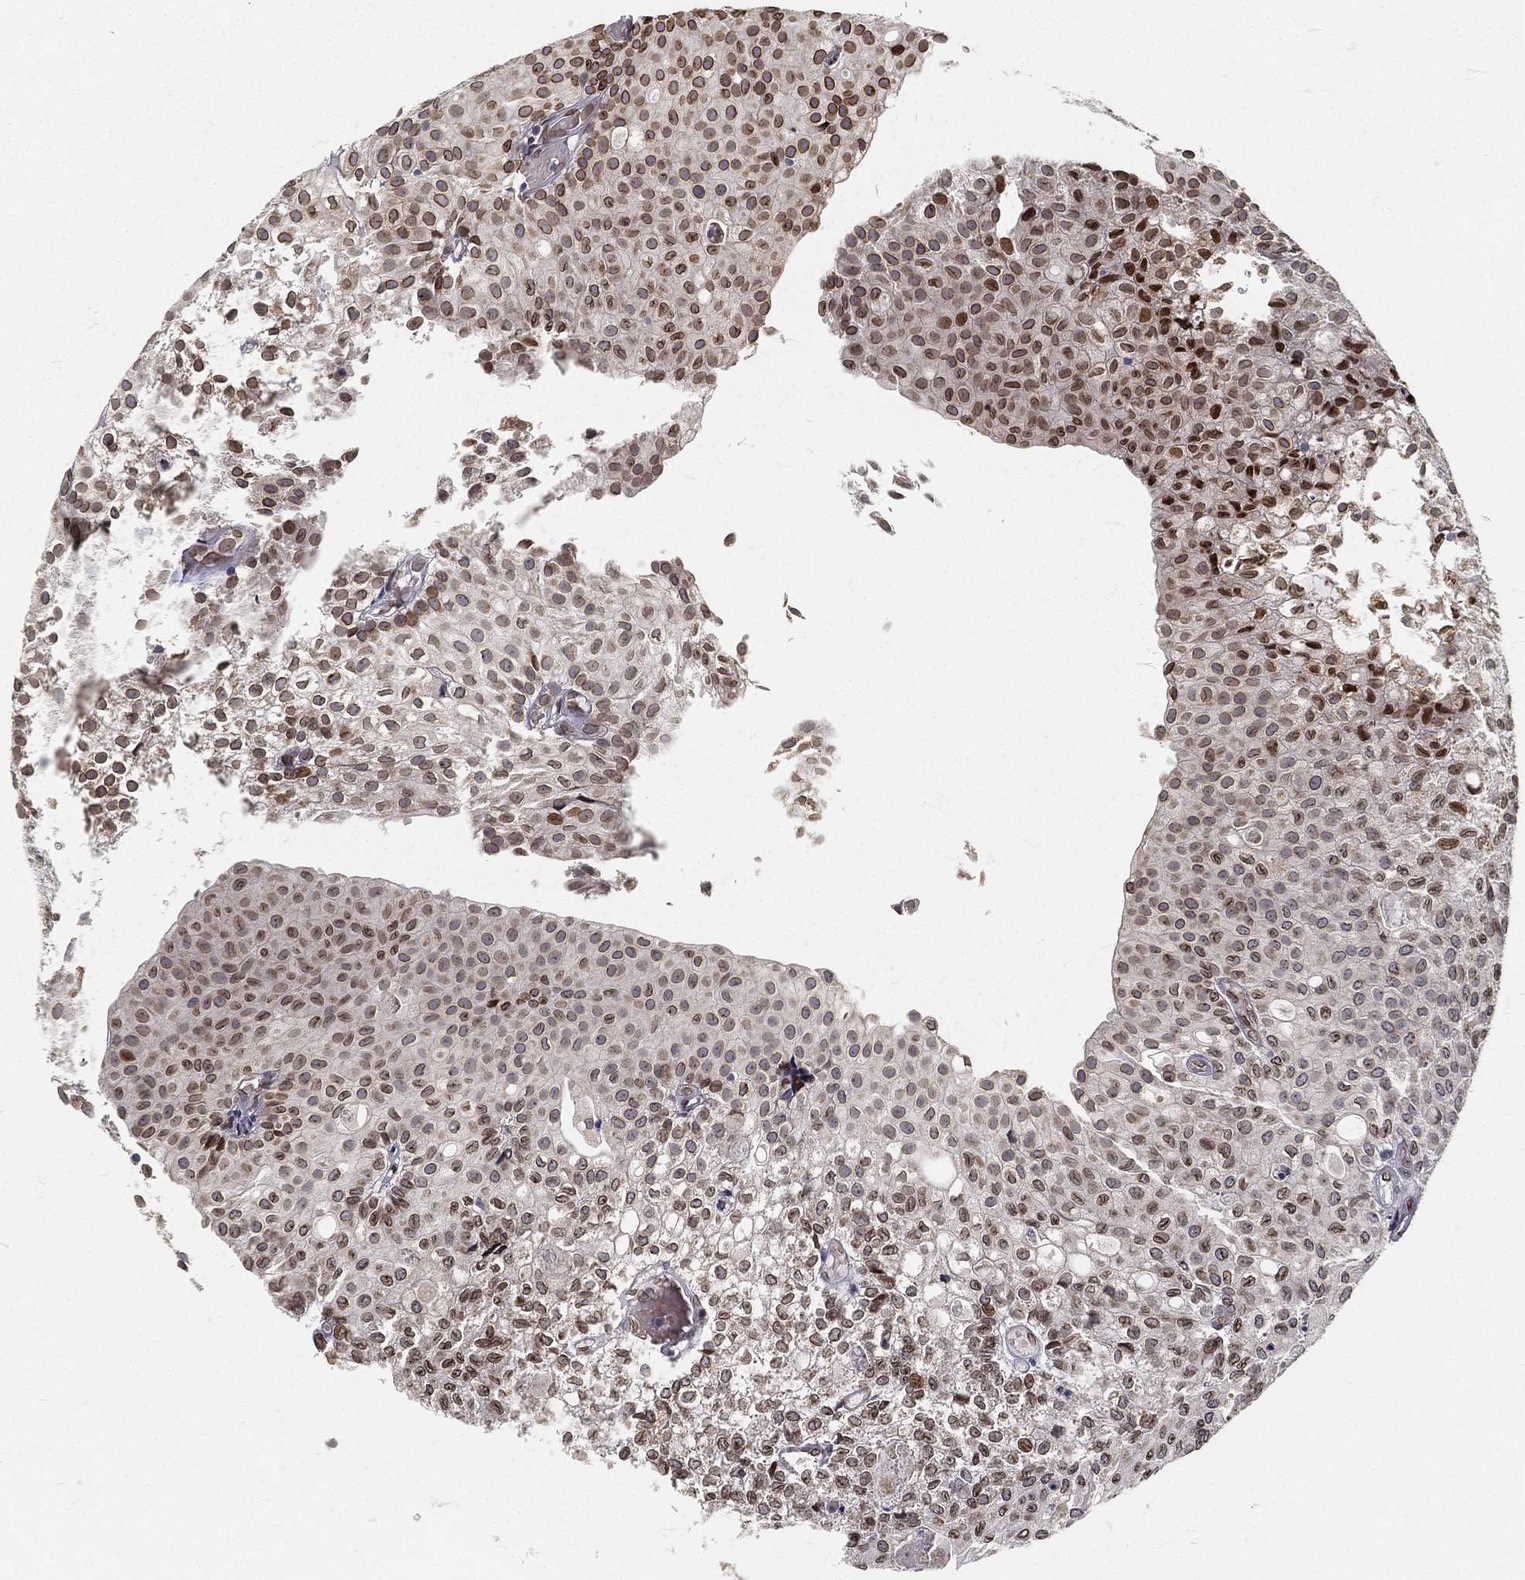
{"staining": {"intensity": "moderate", "quantity": ">75%", "location": "cytoplasmic/membranous,nuclear"}, "tissue": "urothelial cancer", "cell_type": "Tumor cells", "image_type": "cancer", "snomed": [{"axis": "morphology", "description": "Urothelial carcinoma, Low grade"}, {"axis": "topography", "description": "Urinary bladder"}], "caption": "Urothelial carcinoma (low-grade) stained with DAB (3,3'-diaminobenzidine) IHC reveals medium levels of moderate cytoplasmic/membranous and nuclear expression in about >75% of tumor cells.", "gene": "PALB2", "patient": {"sex": "male", "age": 89}}